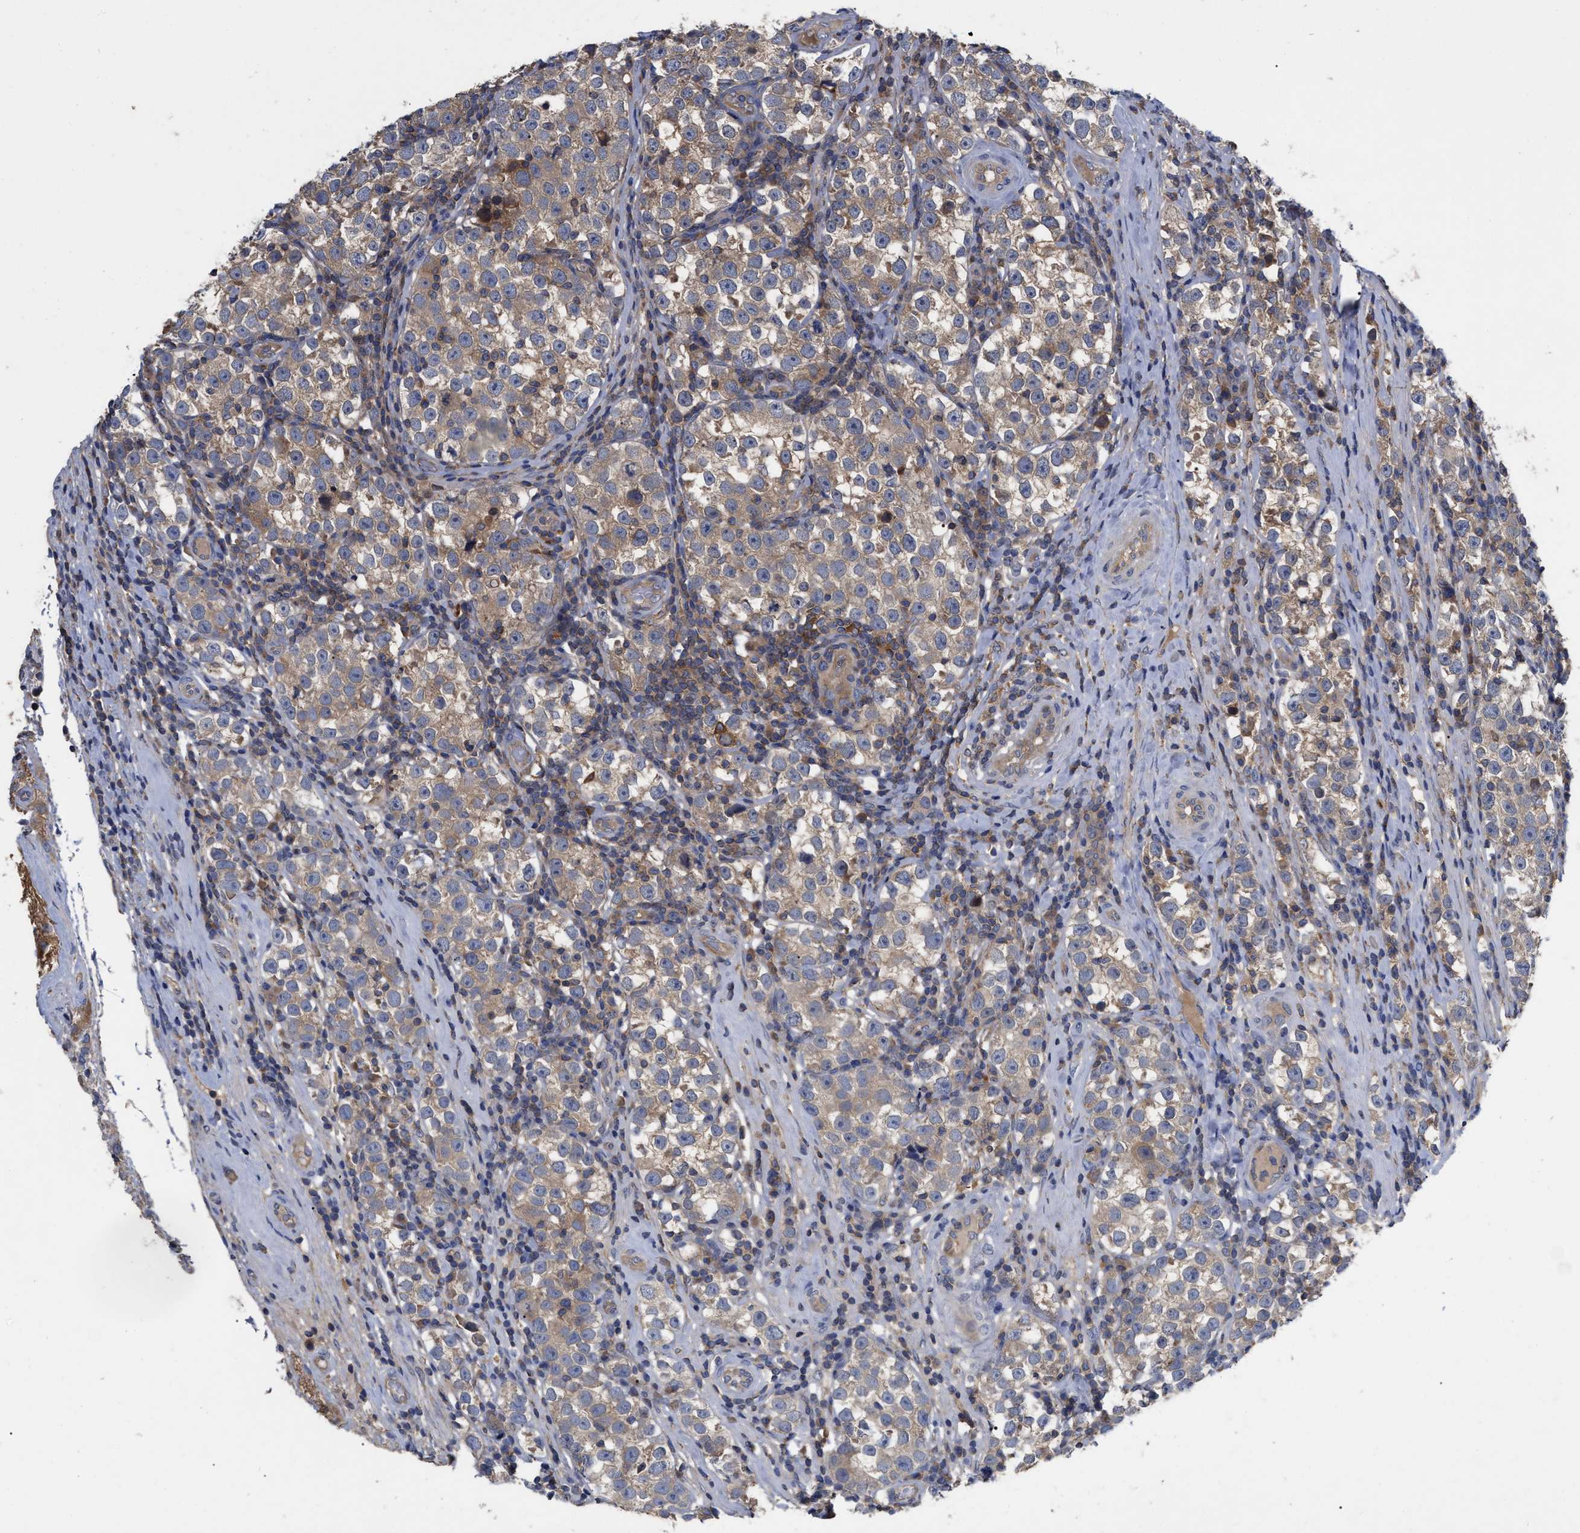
{"staining": {"intensity": "moderate", "quantity": ">75%", "location": "cytoplasmic/membranous"}, "tissue": "testis cancer", "cell_type": "Tumor cells", "image_type": "cancer", "snomed": [{"axis": "morphology", "description": "Normal tissue, NOS"}, {"axis": "morphology", "description": "Seminoma, NOS"}, {"axis": "topography", "description": "Testis"}], "caption": "About >75% of tumor cells in human testis cancer (seminoma) exhibit moderate cytoplasmic/membranous protein staining as visualized by brown immunohistochemical staining.", "gene": "RAP1GDS1", "patient": {"sex": "male", "age": 43}}